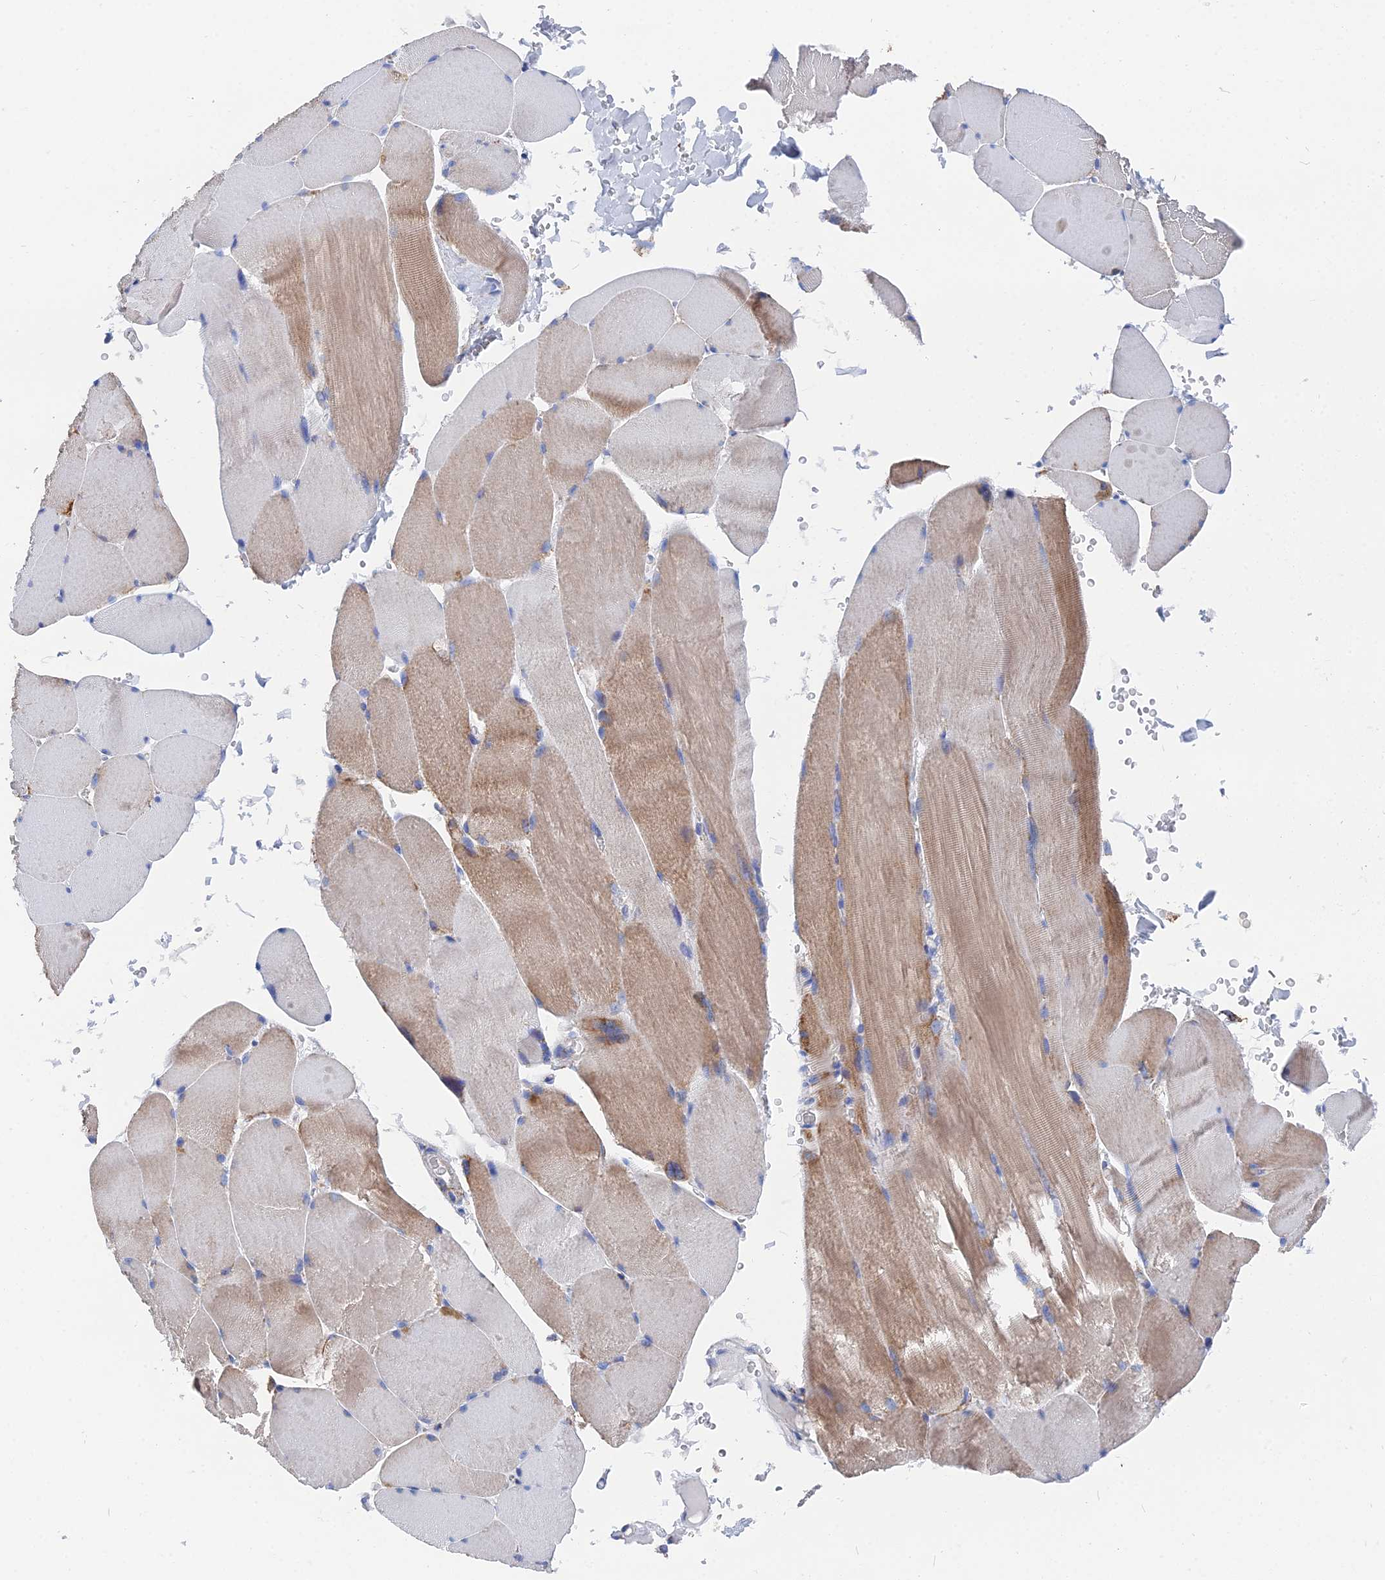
{"staining": {"intensity": "moderate", "quantity": "25%-75%", "location": "cytoplasmic/membranous"}, "tissue": "skeletal muscle", "cell_type": "Myocytes", "image_type": "normal", "snomed": [{"axis": "morphology", "description": "Normal tissue, NOS"}, {"axis": "topography", "description": "Skin"}, {"axis": "topography", "description": "Skeletal muscle"}], "caption": "Skeletal muscle stained for a protein exhibits moderate cytoplasmic/membranous positivity in myocytes. Nuclei are stained in blue.", "gene": "IFT80", "patient": {"sex": "male", "age": 83}}